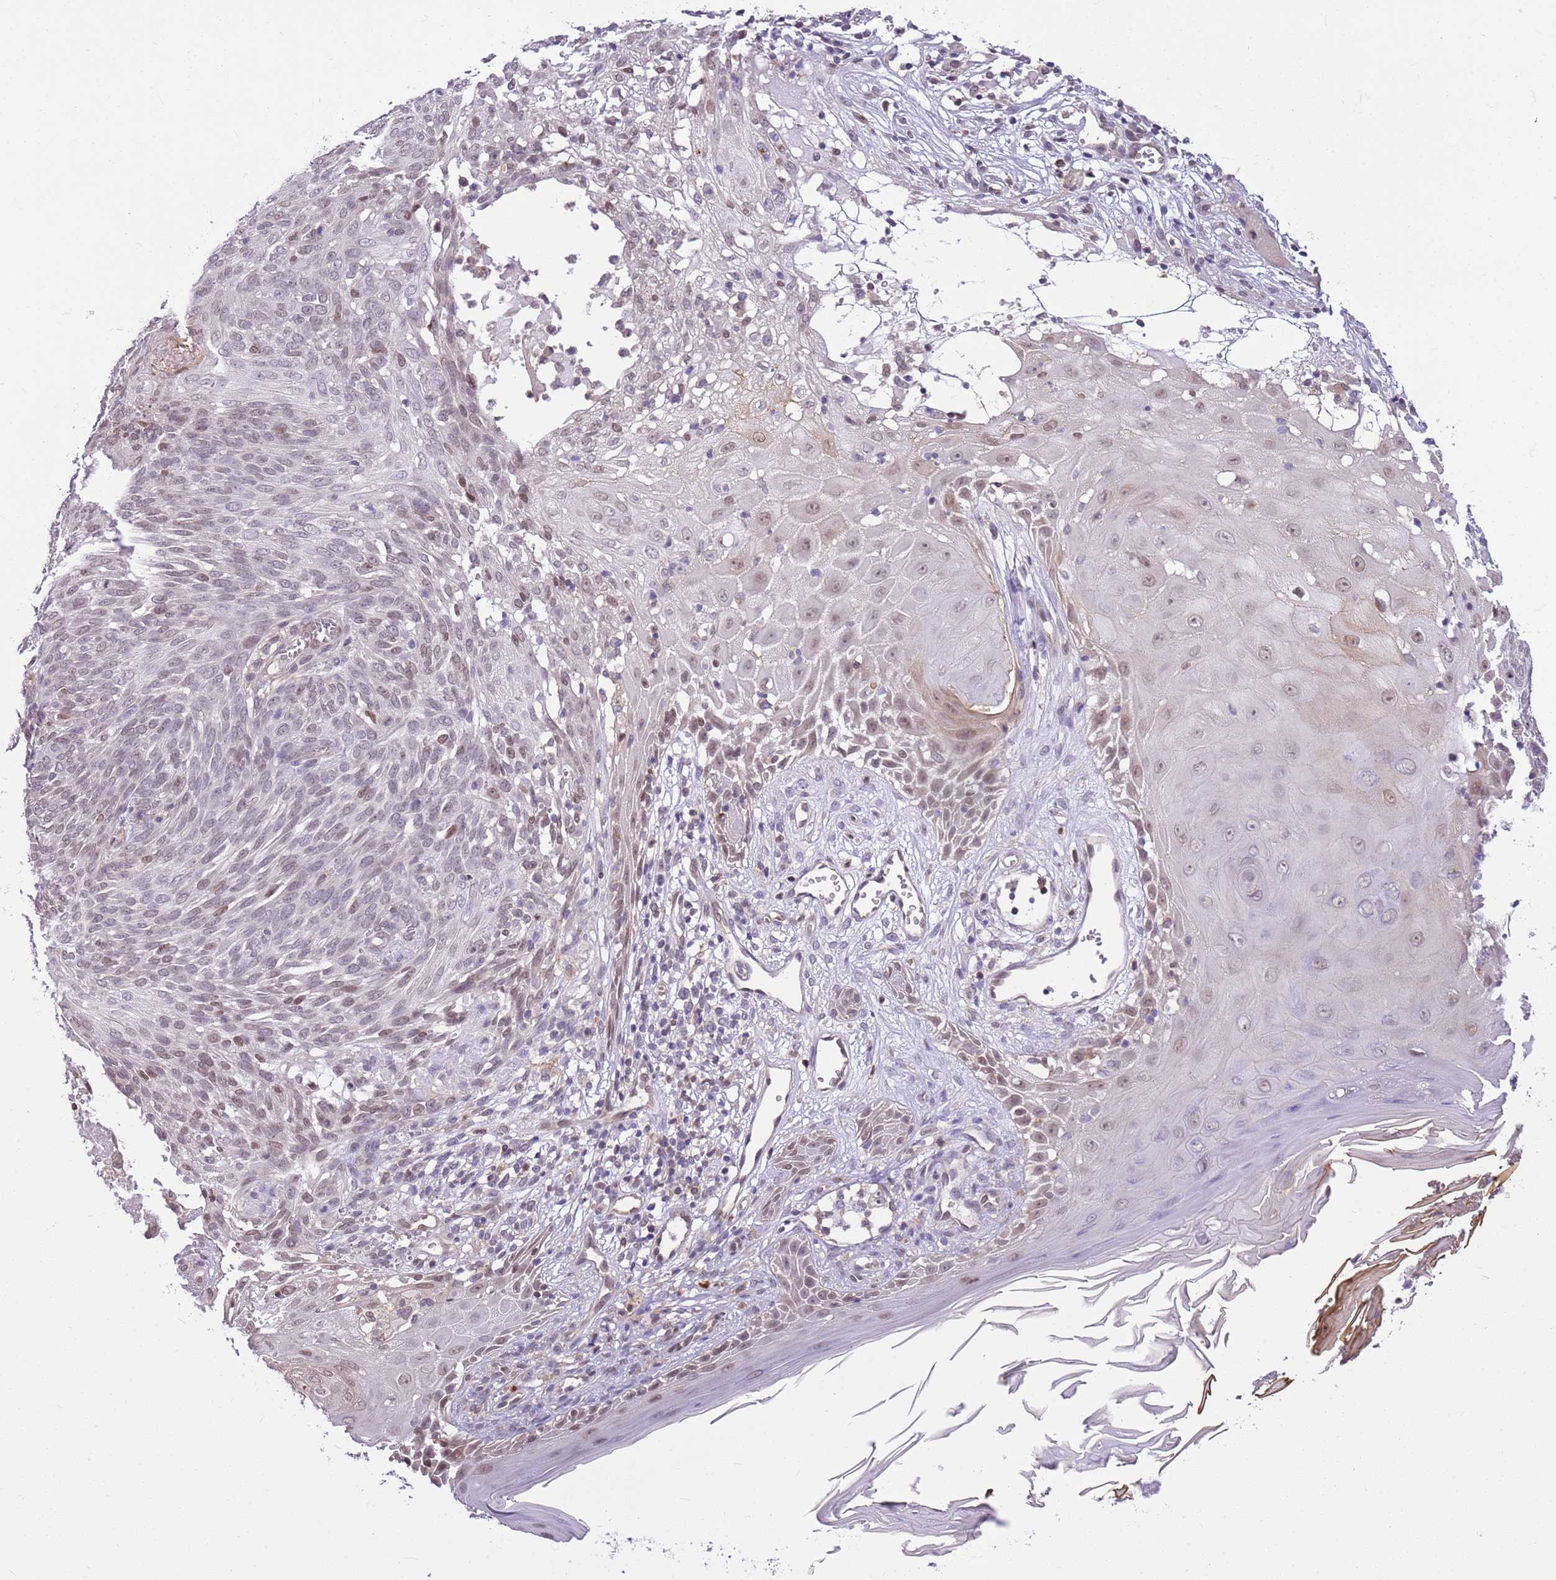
{"staining": {"intensity": "moderate", "quantity": "25%-75%", "location": "nuclear"}, "tissue": "skin cancer", "cell_type": "Tumor cells", "image_type": "cancer", "snomed": [{"axis": "morphology", "description": "Basal cell carcinoma"}, {"axis": "topography", "description": "Skin"}], "caption": "Skin cancer (basal cell carcinoma) stained for a protein exhibits moderate nuclear positivity in tumor cells. (Stains: DAB (3,3'-diaminobenzidine) in brown, nuclei in blue, Microscopy: brightfield microscopy at high magnification).", "gene": "DHX32", "patient": {"sex": "female", "age": 86}}